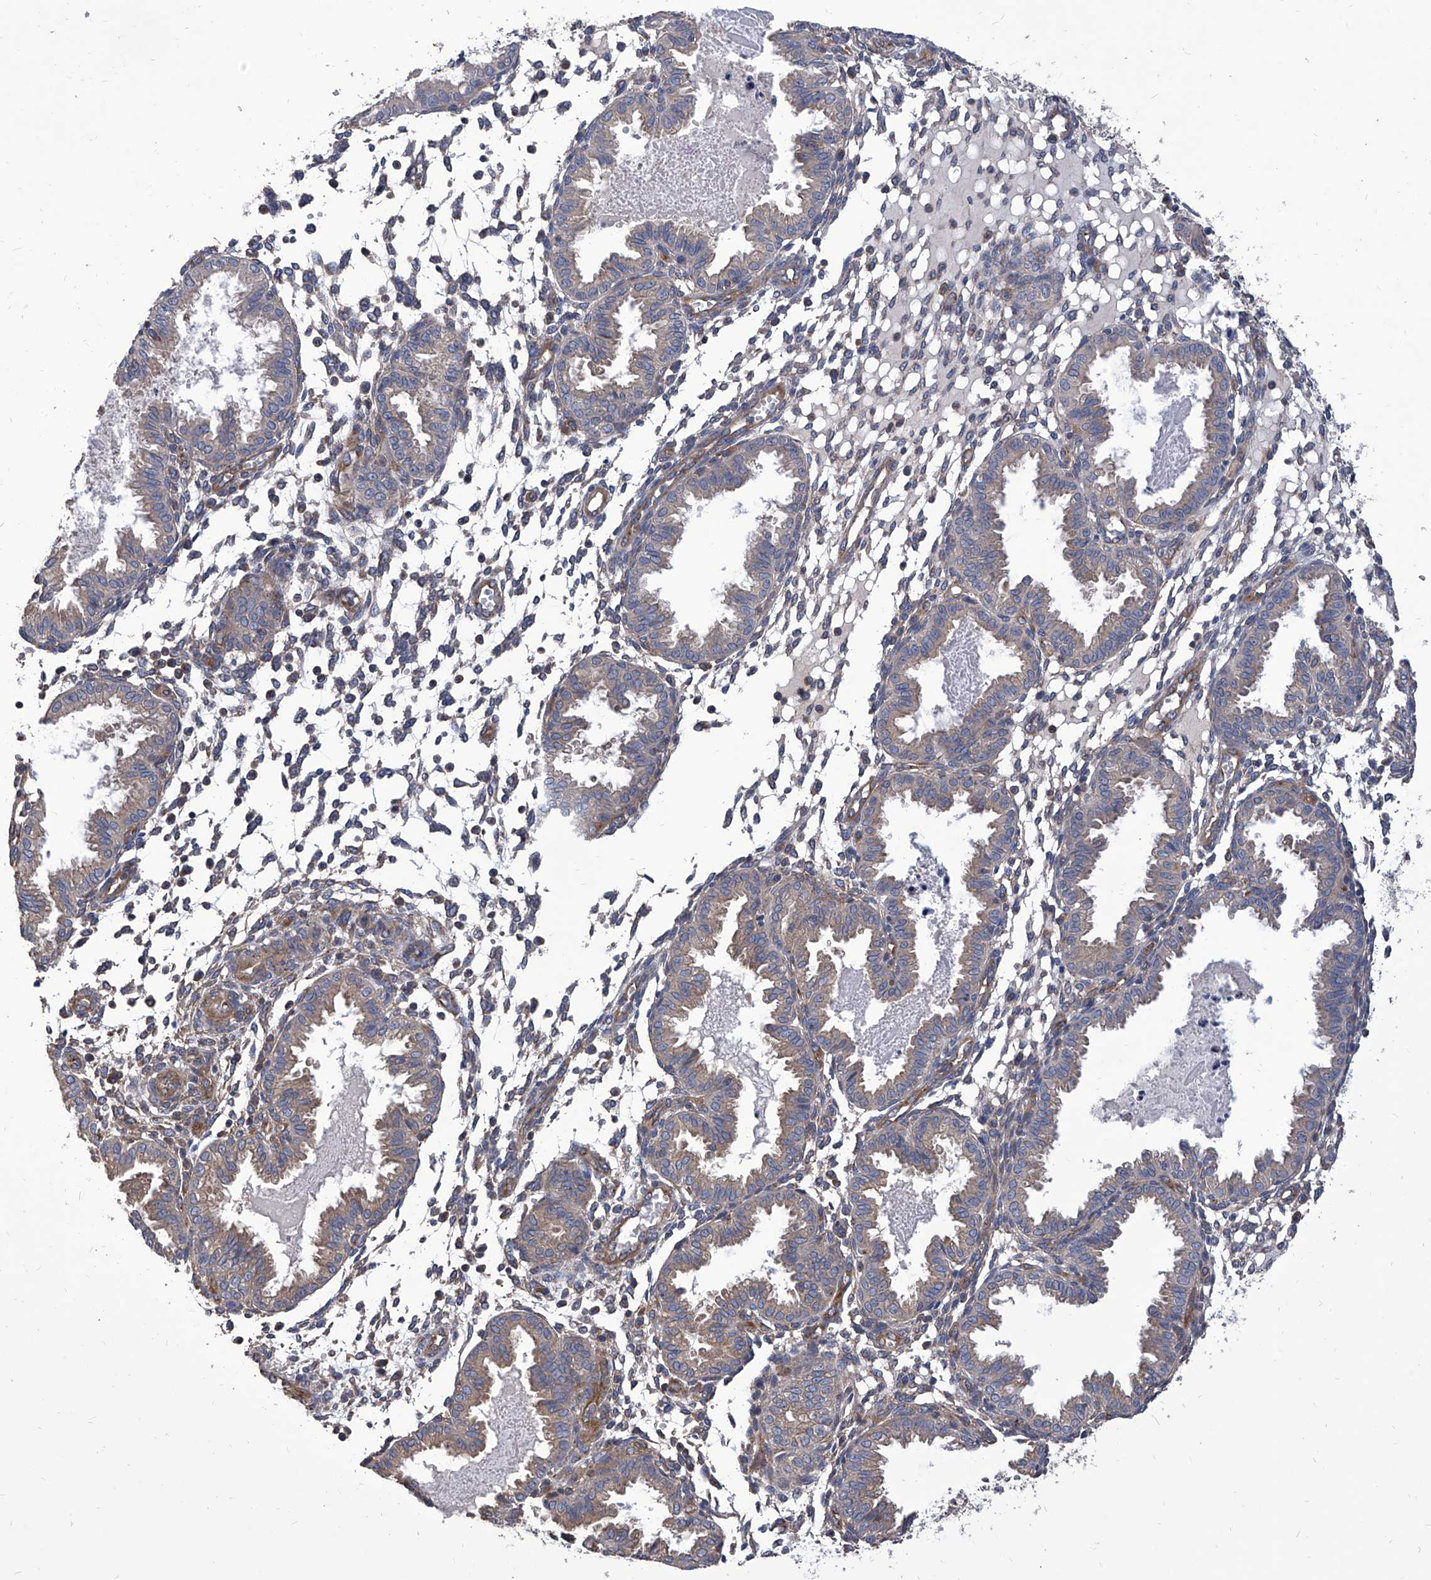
{"staining": {"intensity": "weak", "quantity": "<25%", "location": "cytoplasmic/membranous"}, "tissue": "endometrium", "cell_type": "Cells in endometrial stroma", "image_type": "normal", "snomed": [{"axis": "morphology", "description": "Normal tissue, NOS"}, {"axis": "topography", "description": "Endometrium"}], "caption": "This photomicrograph is of unremarkable endometrium stained with IHC to label a protein in brown with the nuclei are counter-stained blue. There is no staining in cells in endometrial stroma. Brightfield microscopy of immunohistochemistry (IHC) stained with DAB (3,3'-diaminobenzidine) (brown) and hematoxylin (blue), captured at high magnification.", "gene": "TJAP1", "patient": {"sex": "female", "age": 33}}